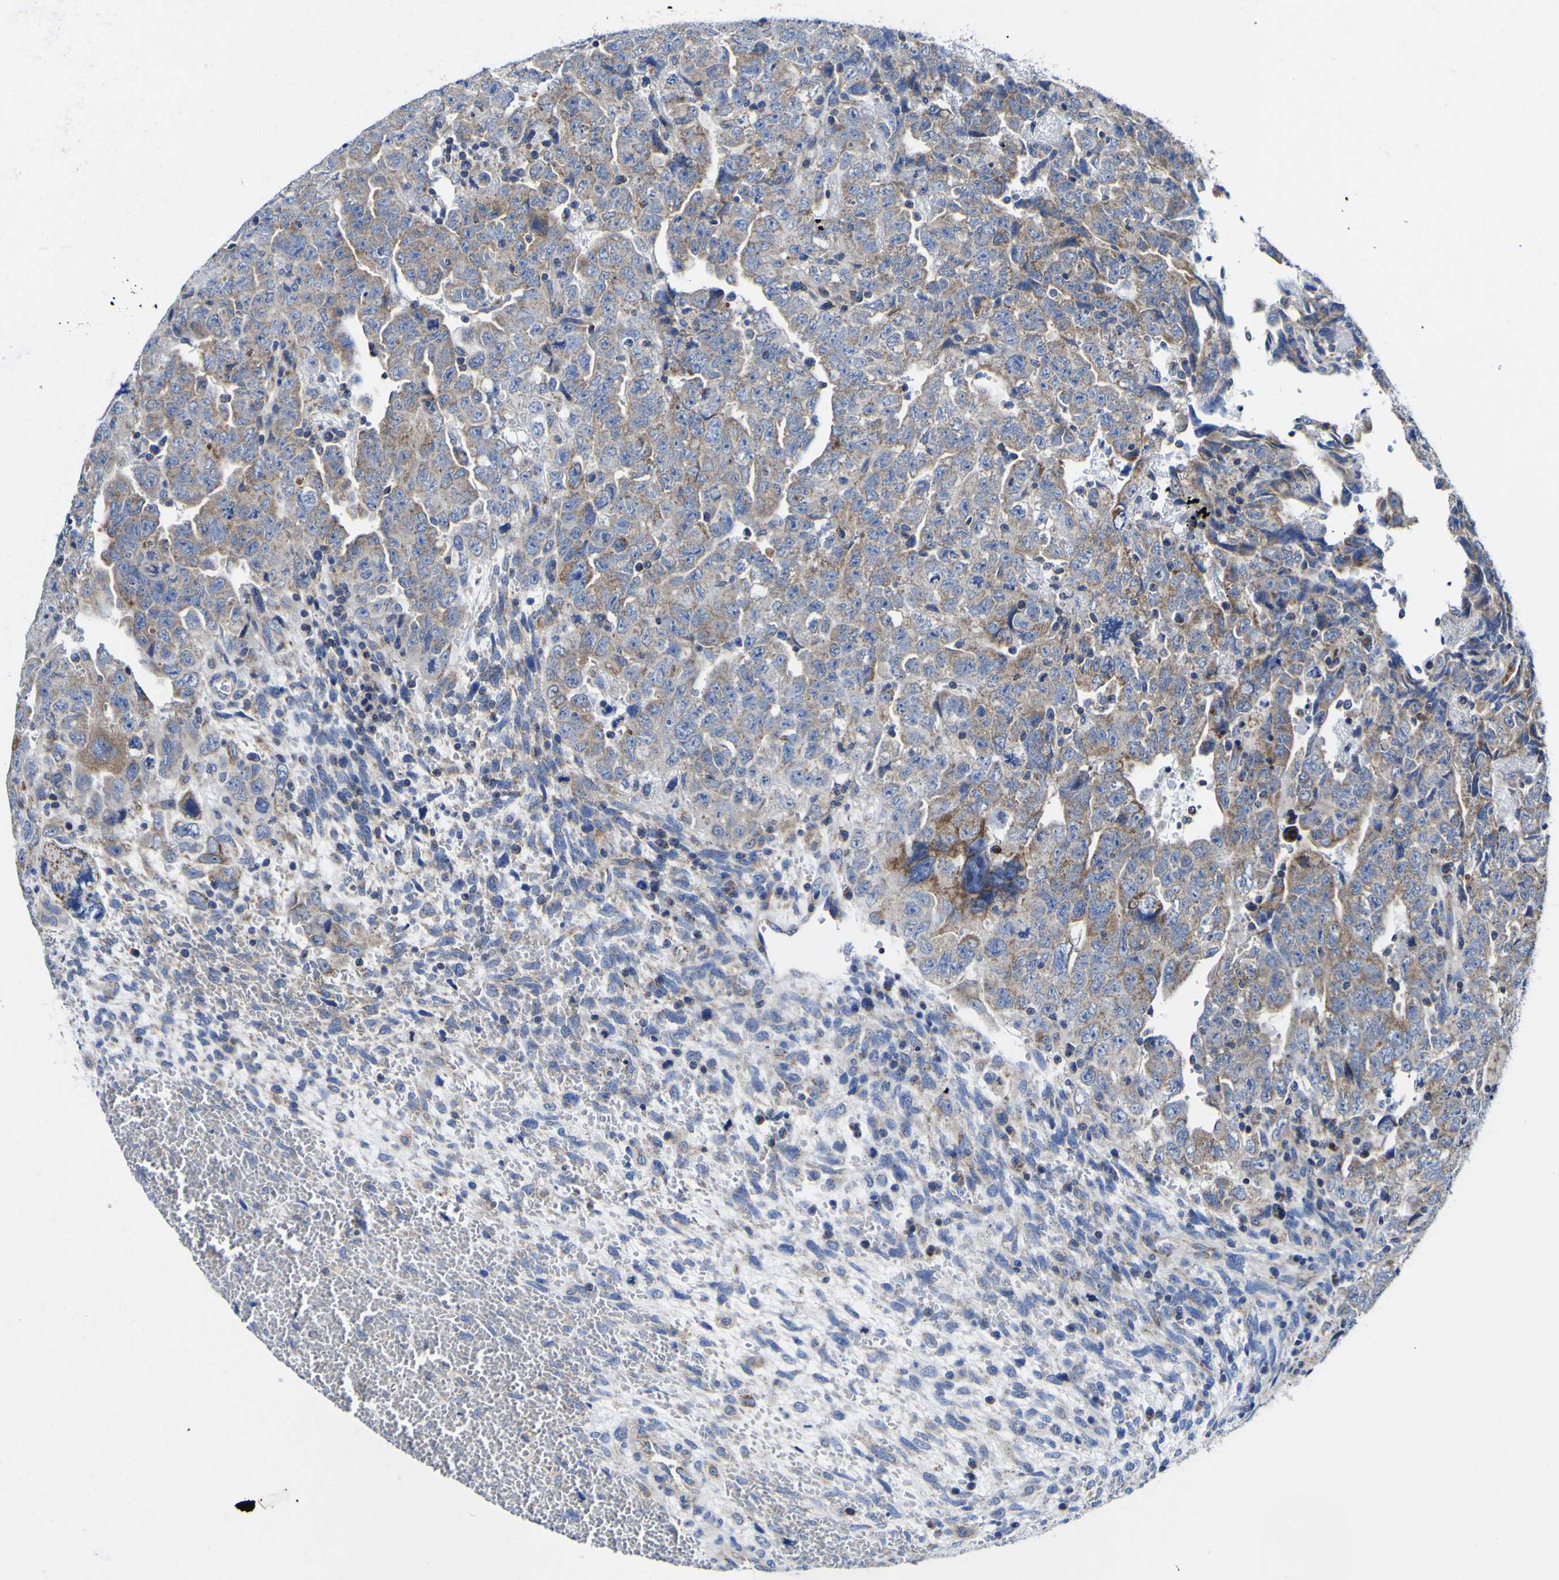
{"staining": {"intensity": "moderate", "quantity": "25%-75%", "location": "cytoplasmic/membranous"}, "tissue": "testis cancer", "cell_type": "Tumor cells", "image_type": "cancer", "snomed": [{"axis": "morphology", "description": "Carcinoma, Embryonal, NOS"}, {"axis": "topography", "description": "Testis"}], "caption": "The image displays a brown stain indicating the presence of a protein in the cytoplasmic/membranous of tumor cells in embryonal carcinoma (testis).", "gene": "CCDC90B", "patient": {"sex": "male", "age": 28}}